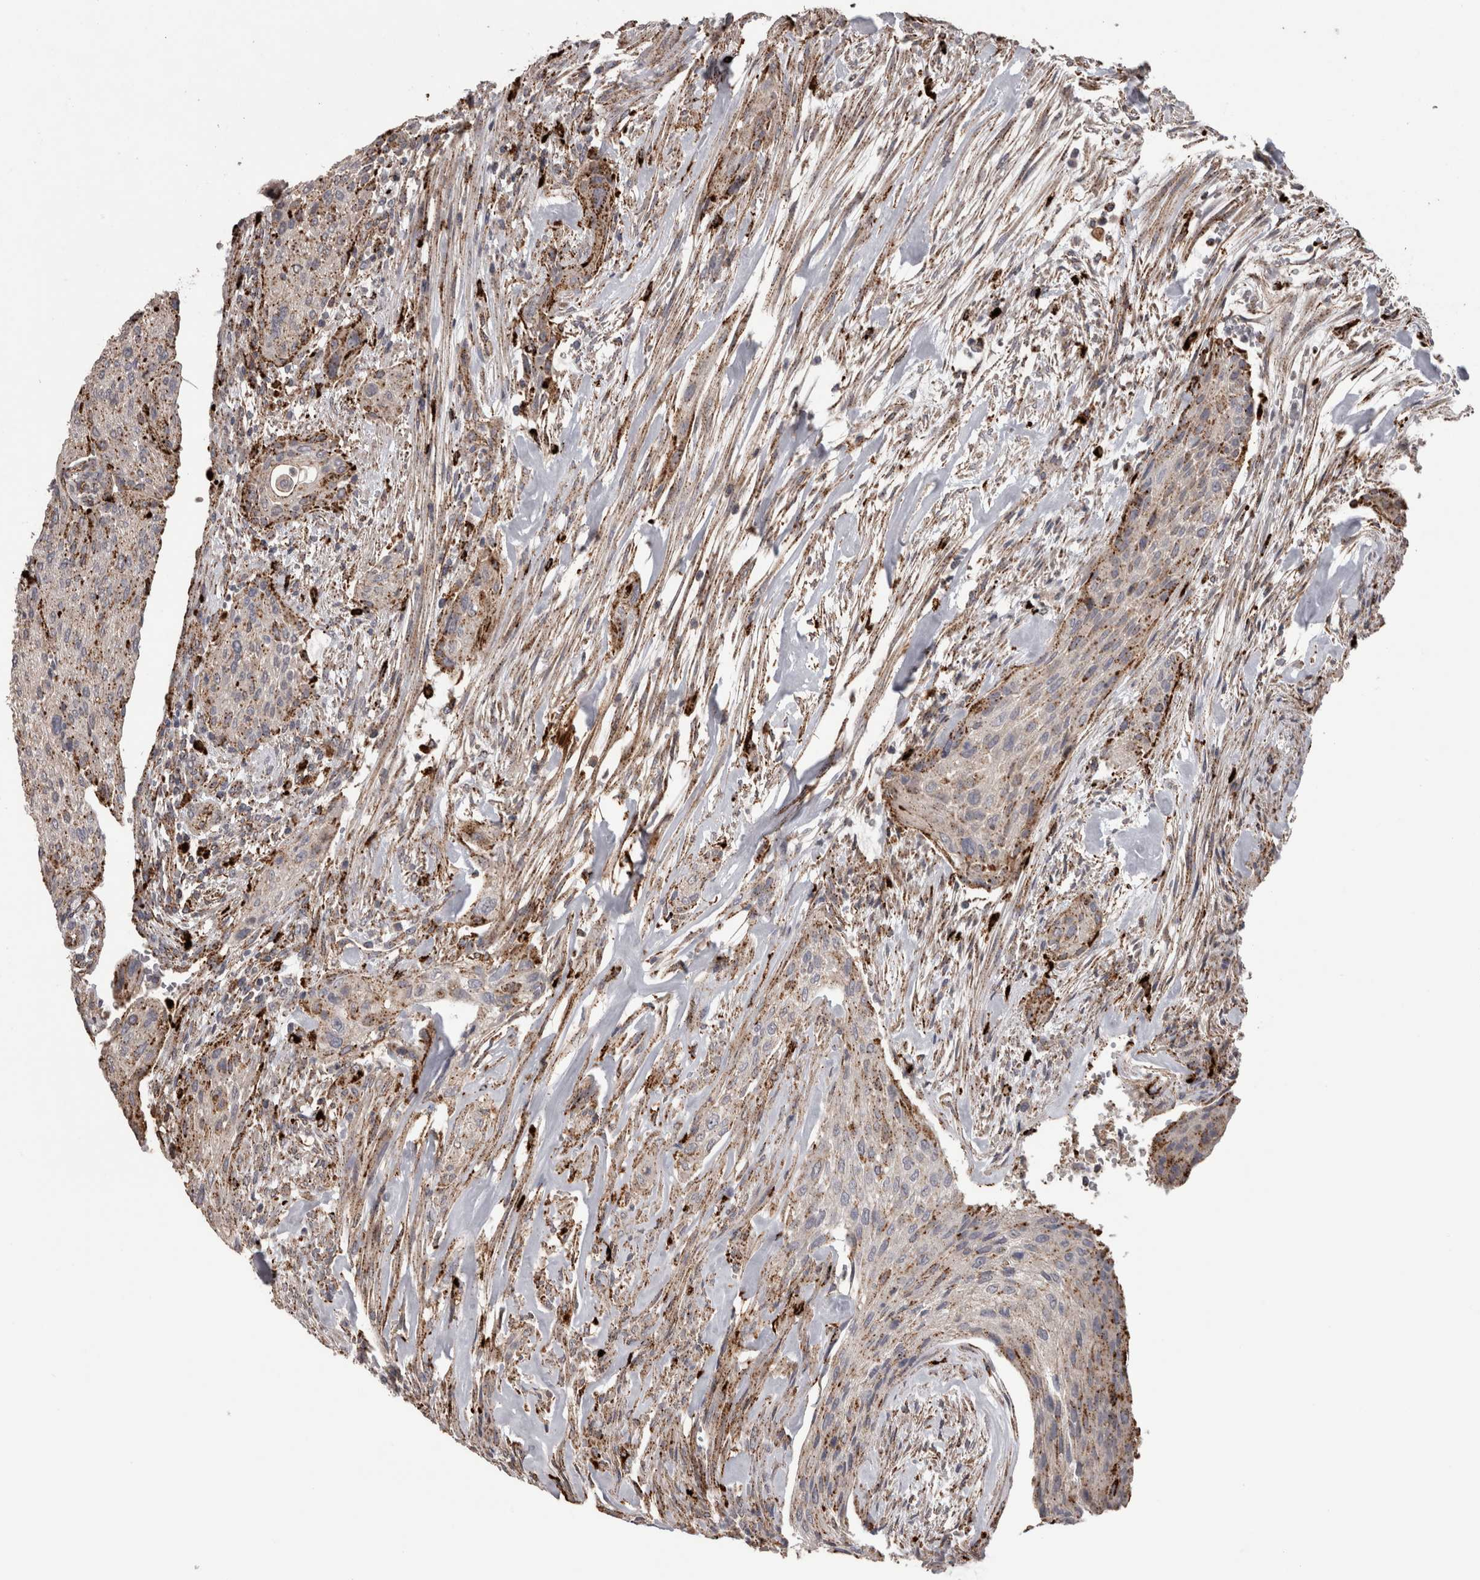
{"staining": {"intensity": "weak", "quantity": ">75%", "location": "cytoplasmic/membranous"}, "tissue": "urothelial cancer", "cell_type": "Tumor cells", "image_type": "cancer", "snomed": [{"axis": "morphology", "description": "Urothelial carcinoma, Low grade"}, {"axis": "morphology", "description": "Urothelial carcinoma, High grade"}, {"axis": "topography", "description": "Urinary bladder"}], "caption": "Urothelial cancer stained with DAB immunohistochemistry demonstrates low levels of weak cytoplasmic/membranous staining in approximately >75% of tumor cells.", "gene": "CTSZ", "patient": {"sex": "male", "age": 35}}